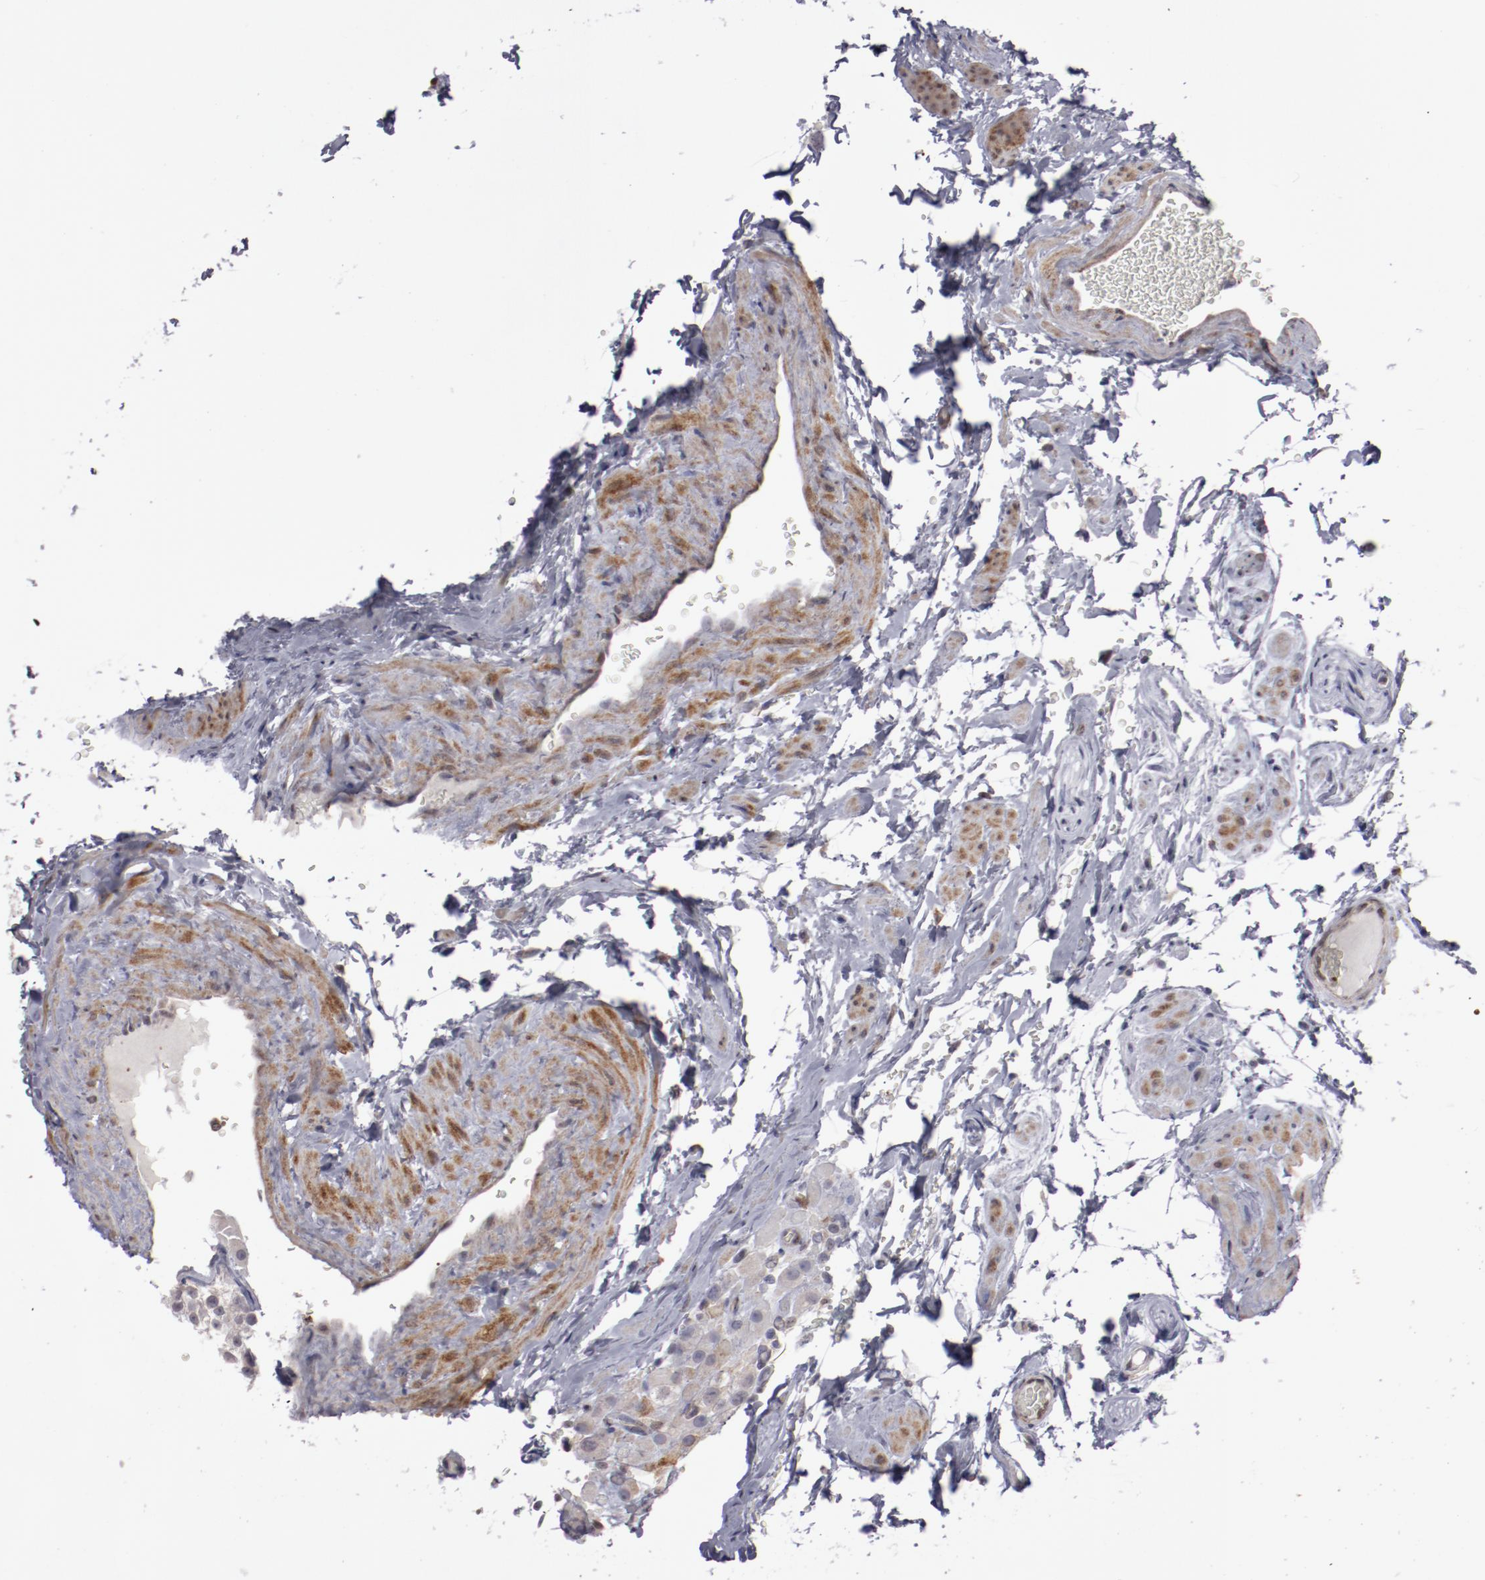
{"staining": {"intensity": "negative", "quantity": "none", "location": "none"}, "tissue": "epididymis", "cell_type": "Glandular cells", "image_type": "normal", "snomed": [{"axis": "morphology", "description": "Normal tissue, NOS"}, {"axis": "topography", "description": "Testis"}, {"axis": "topography", "description": "Epididymis"}], "caption": "High magnification brightfield microscopy of unremarkable epididymis stained with DAB (brown) and counterstained with hematoxylin (blue): glandular cells show no significant staining.", "gene": "LEF1", "patient": {"sex": "male", "age": 36}}